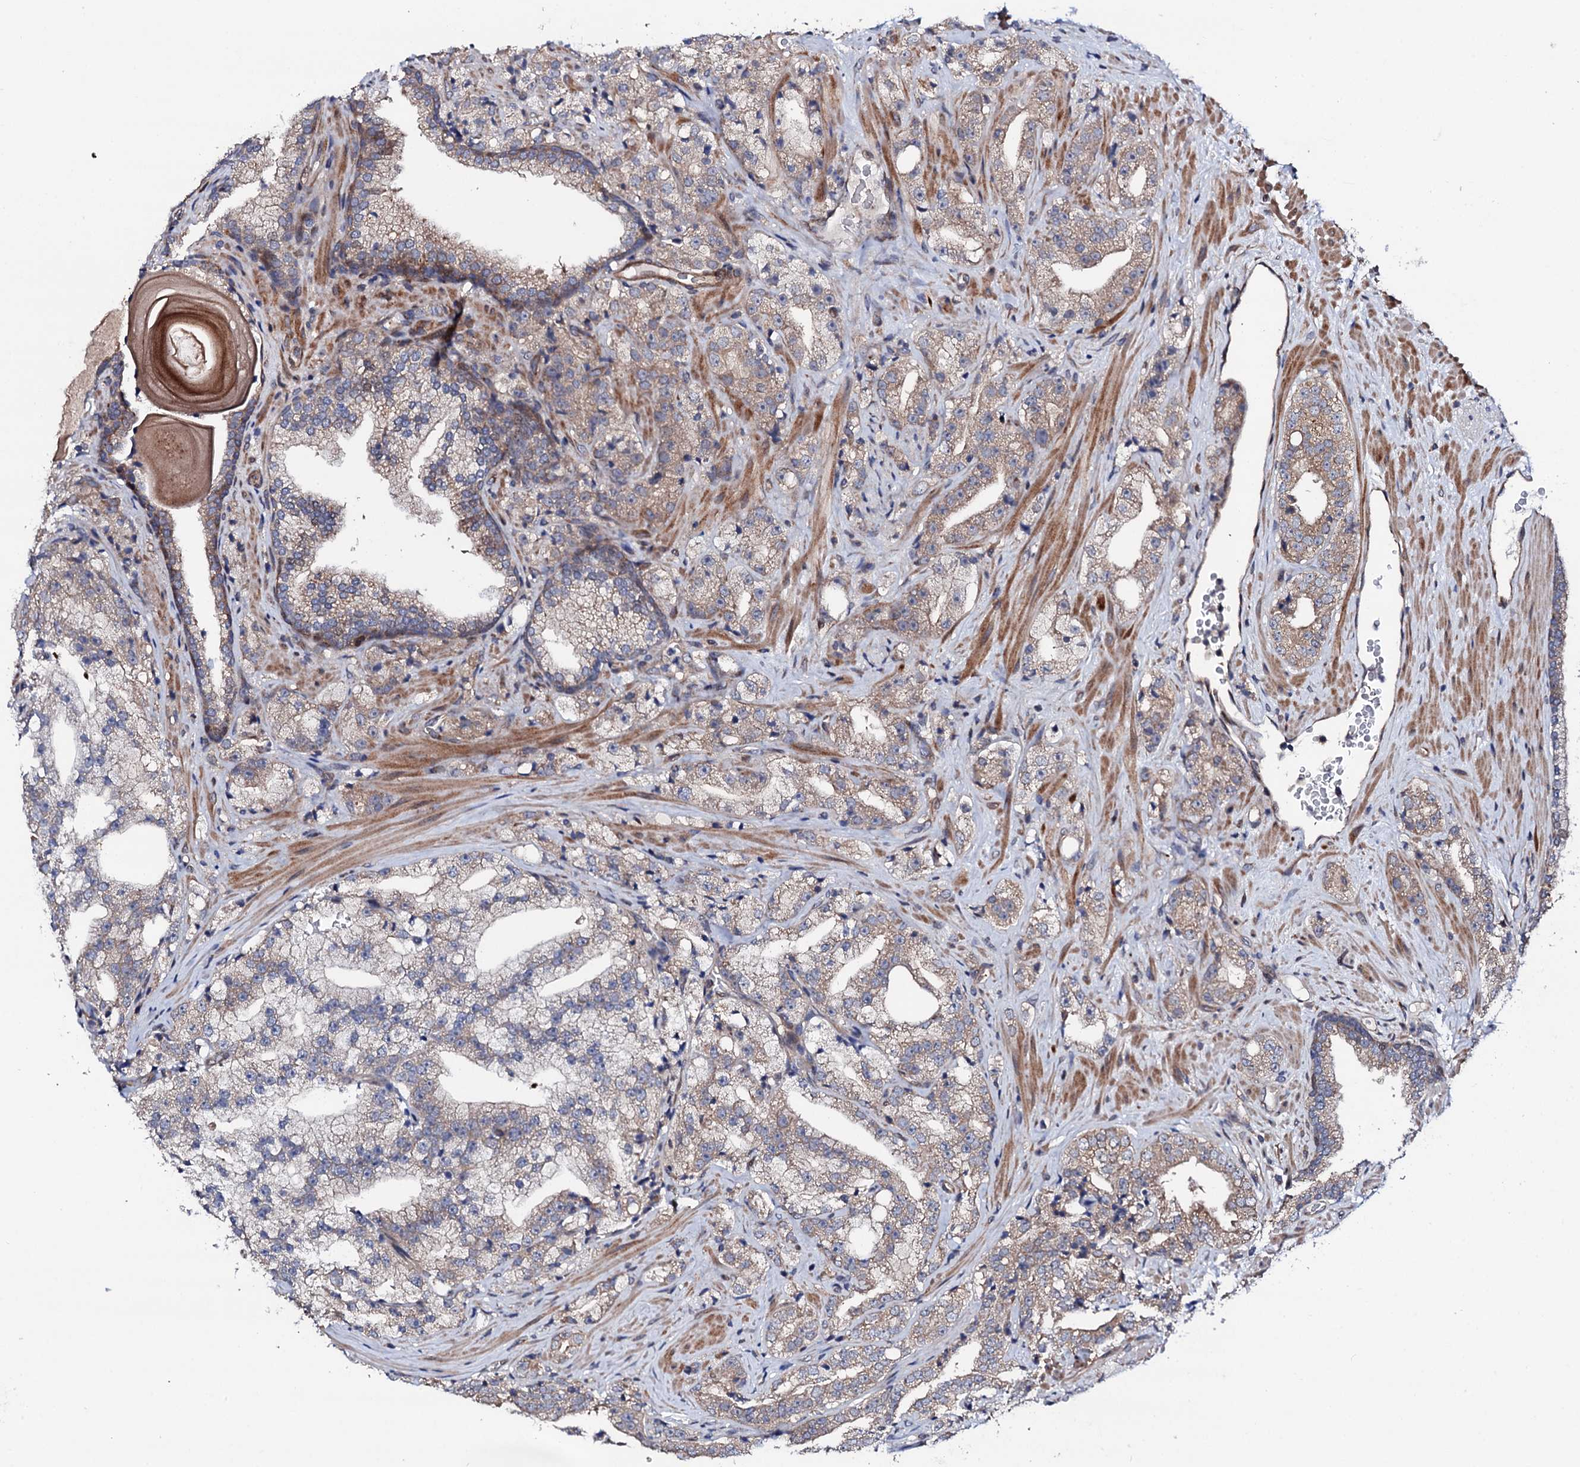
{"staining": {"intensity": "weak", "quantity": "25%-75%", "location": "cytoplasmic/membranous"}, "tissue": "prostate cancer", "cell_type": "Tumor cells", "image_type": "cancer", "snomed": [{"axis": "morphology", "description": "Adenocarcinoma, High grade"}, {"axis": "topography", "description": "Prostate"}], "caption": "This image reveals prostate cancer stained with IHC to label a protein in brown. The cytoplasmic/membranous of tumor cells show weak positivity for the protein. Nuclei are counter-stained blue.", "gene": "CIAO2A", "patient": {"sex": "male", "age": 64}}